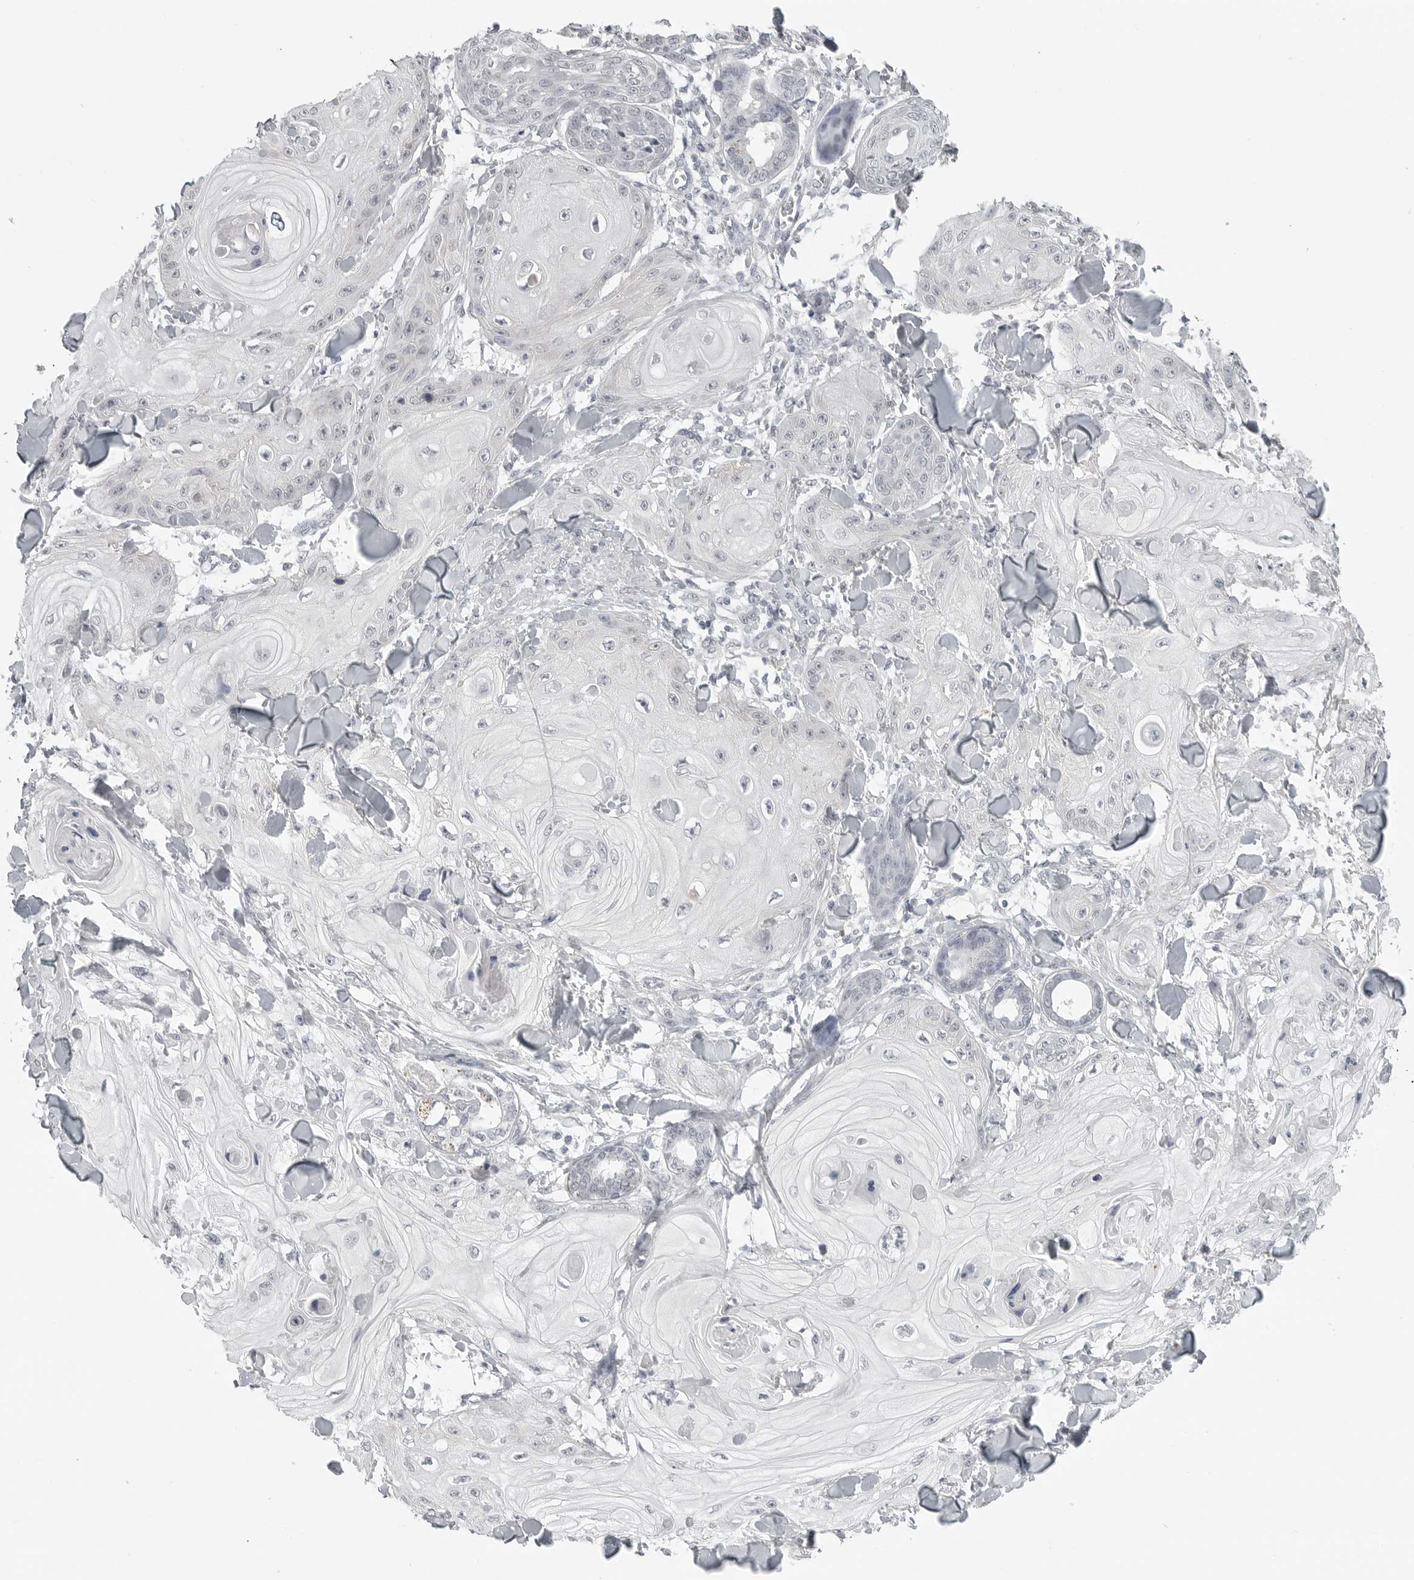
{"staining": {"intensity": "negative", "quantity": "none", "location": "none"}, "tissue": "skin cancer", "cell_type": "Tumor cells", "image_type": "cancer", "snomed": [{"axis": "morphology", "description": "Squamous cell carcinoma, NOS"}, {"axis": "topography", "description": "Skin"}], "caption": "The immunohistochemistry (IHC) histopathology image has no significant staining in tumor cells of skin squamous cell carcinoma tissue.", "gene": "BPIFA1", "patient": {"sex": "male", "age": 74}}